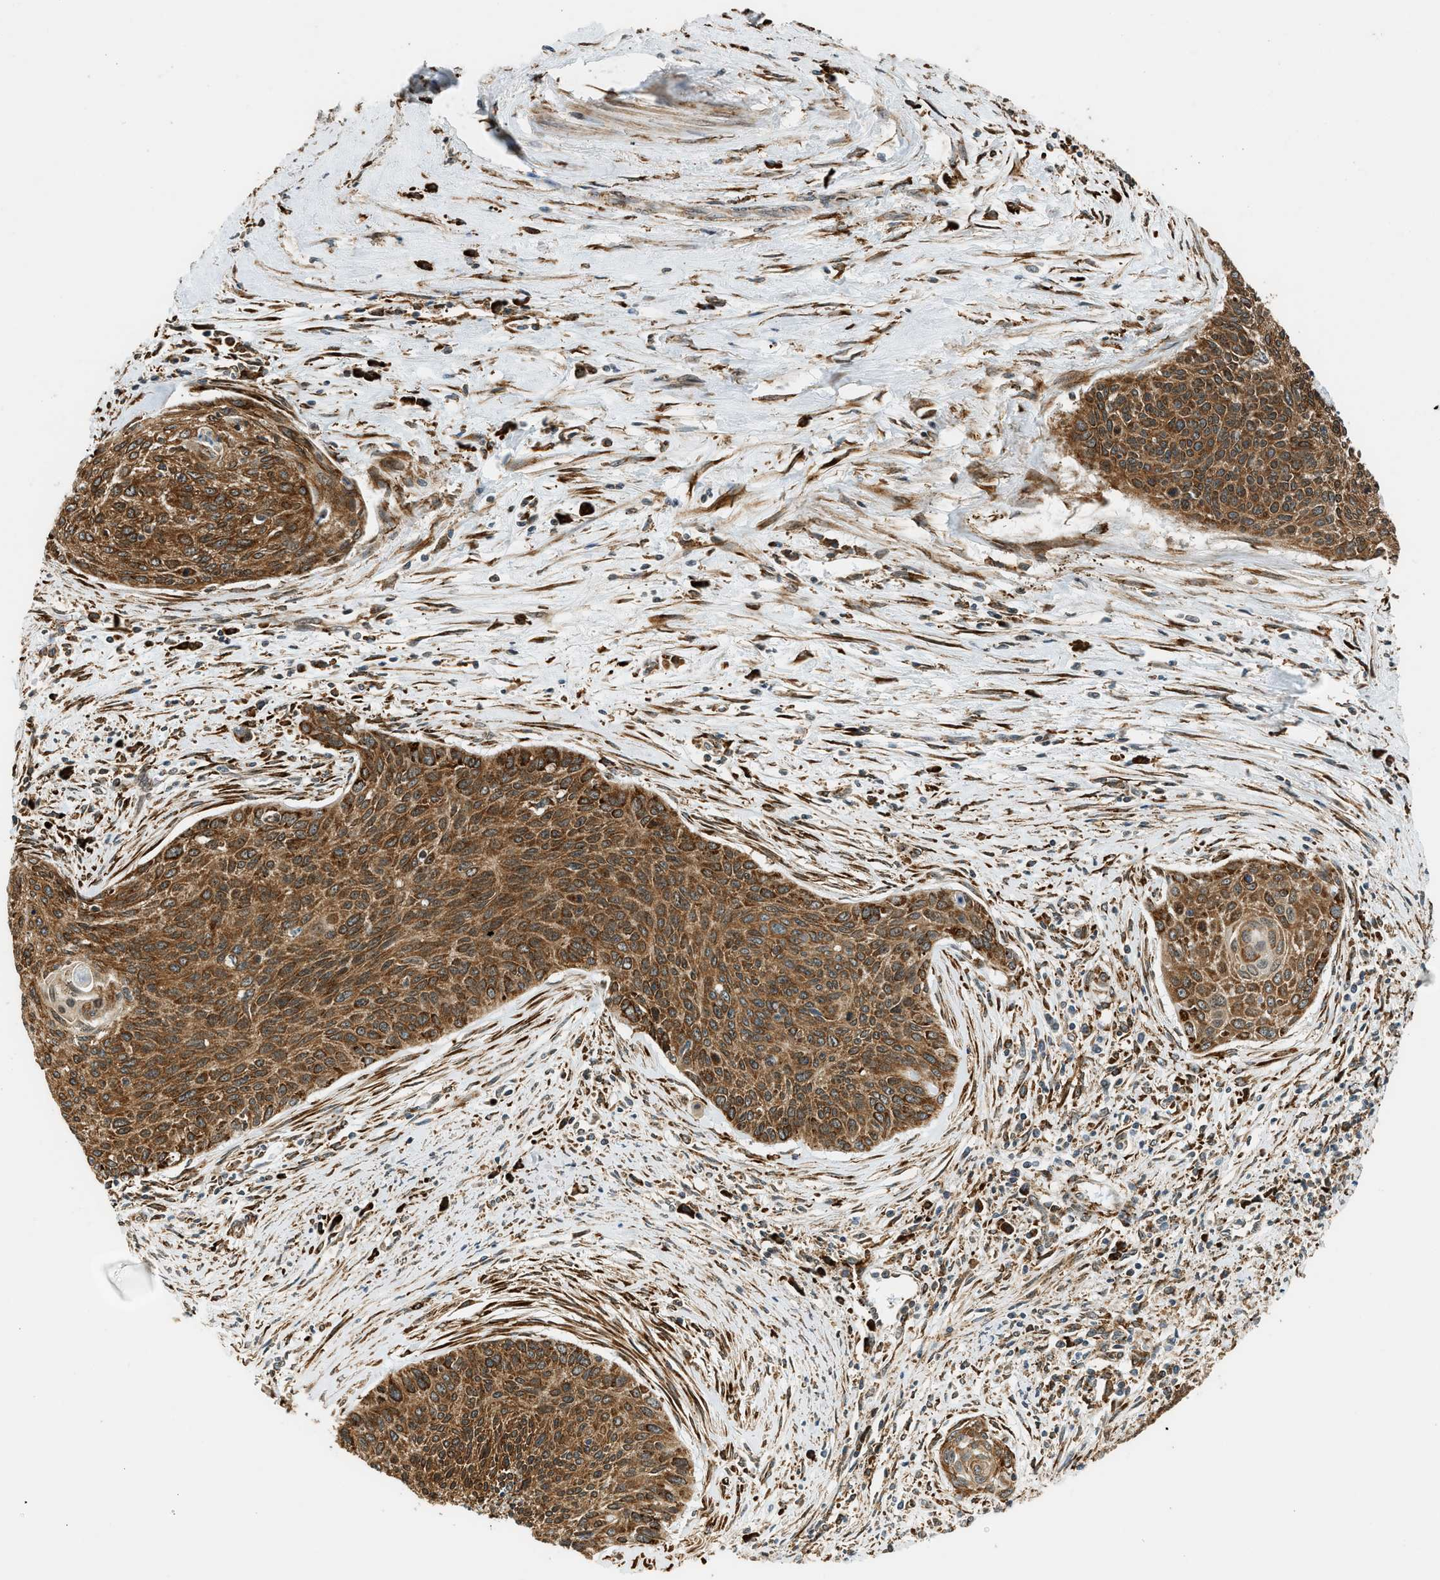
{"staining": {"intensity": "moderate", "quantity": ">75%", "location": "cytoplasmic/membranous"}, "tissue": "cervical cancer", "cell_type": "Tumor cells", "image_type": "cancer", "snomed": [{"axis": "morphology", "description": "Squamous cell carcinoma, NOS"}, {"axis": "topography", "description": "Cervix"}], "caption": "Protein expression analysis of cervical squamous cell carcinoma demonstrates moderate cytoplasmic/membranous positivity in about >75% of tumor cells.", "gene": "SEMA4D", "patient": {"sex": "female", "age": 55}}